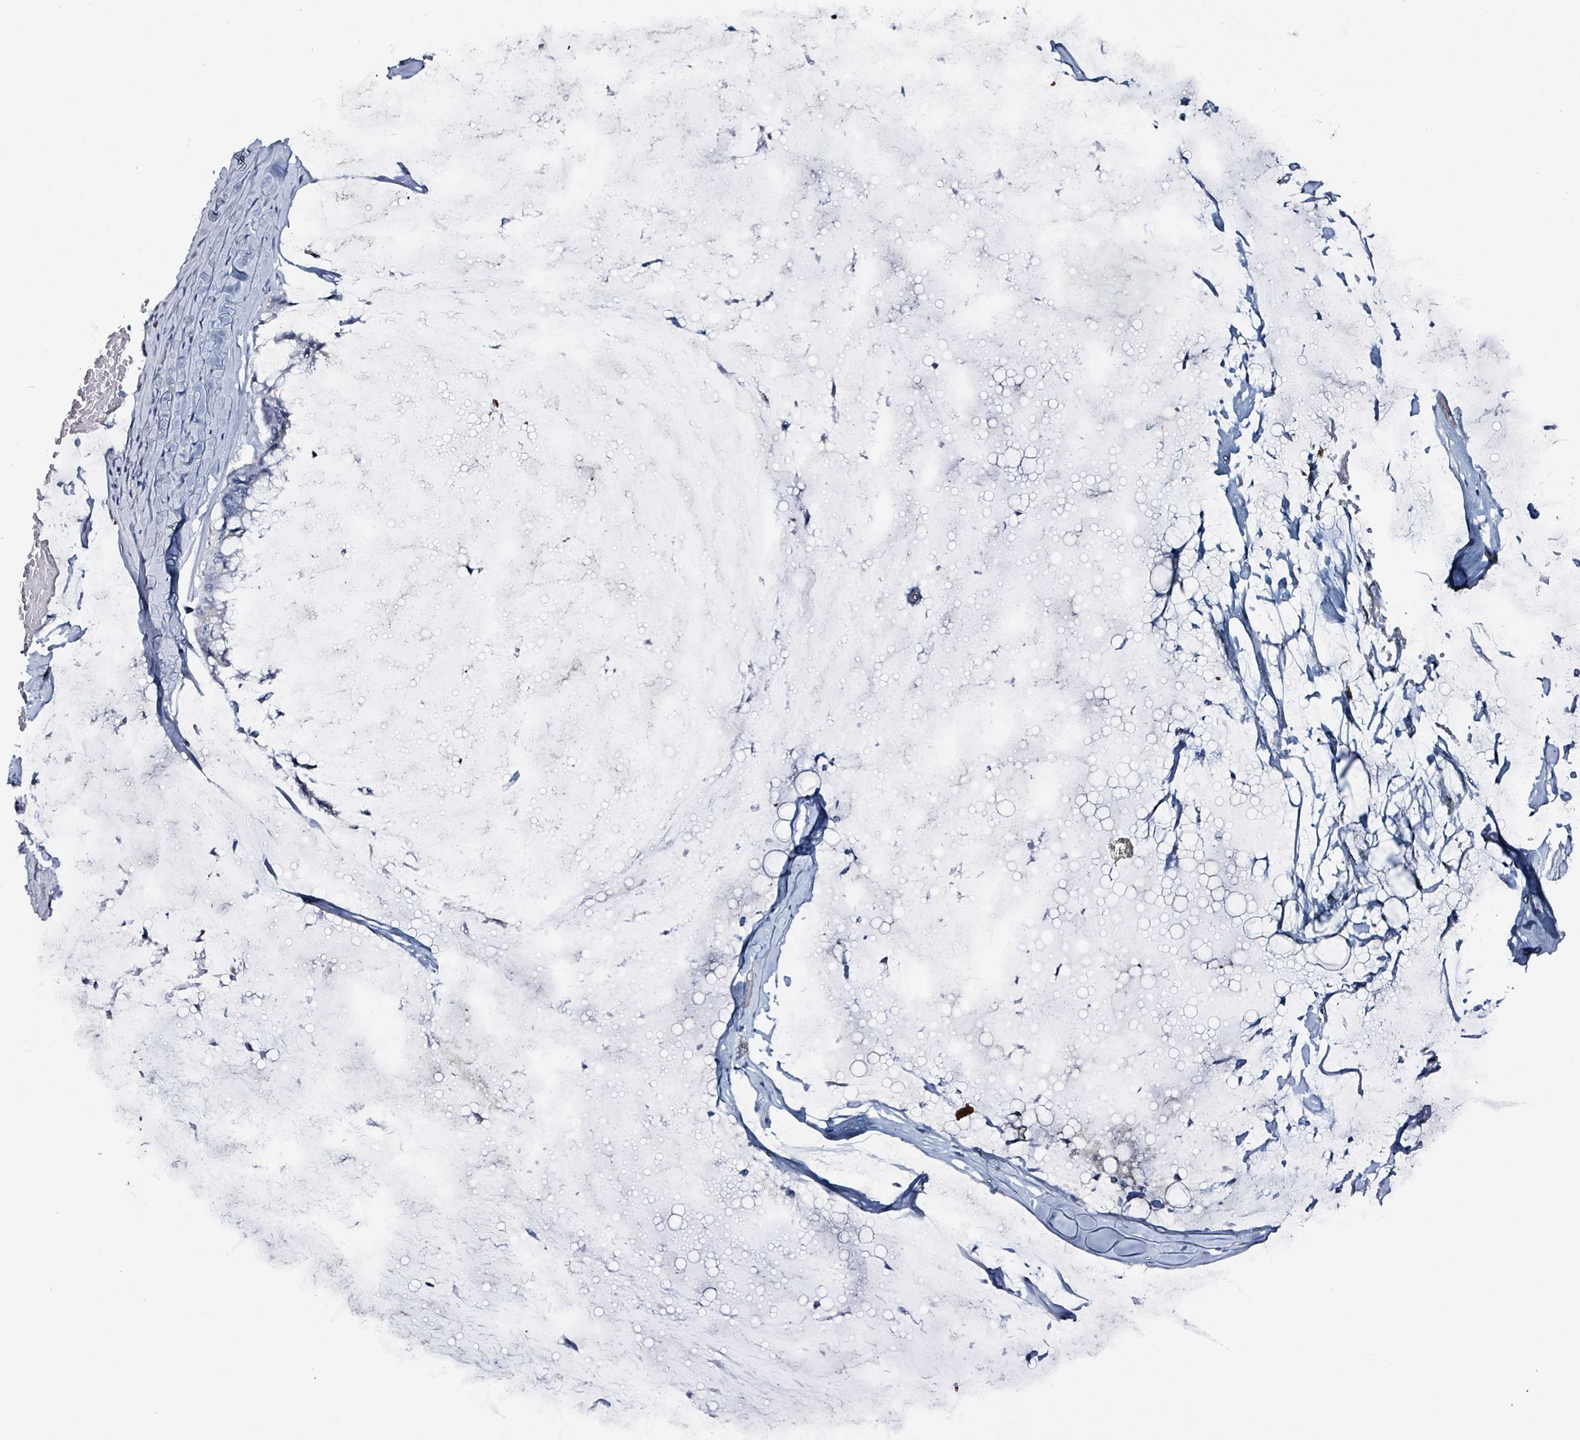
{"staining": {"intensity": "negative", "quantity": "none", "location": "none"}, "tissue": "ovarian cancer", "cell_type": "Tumor cells", "image_type": "cancer", "snomed": [{"axis": "morphology", "description": "Cystadenocarcinoma, mucinous, NOS"}, {"axis": "topography", "description": "Ovary"}], "caption": "Immunohistochemical staining of ovarian cancer (mucinous cystadenocarcinoma) reveals no significant staining in tumor cells.", "gene": "B3GAT3", "patient": {"sex": "female", "age": 39}}